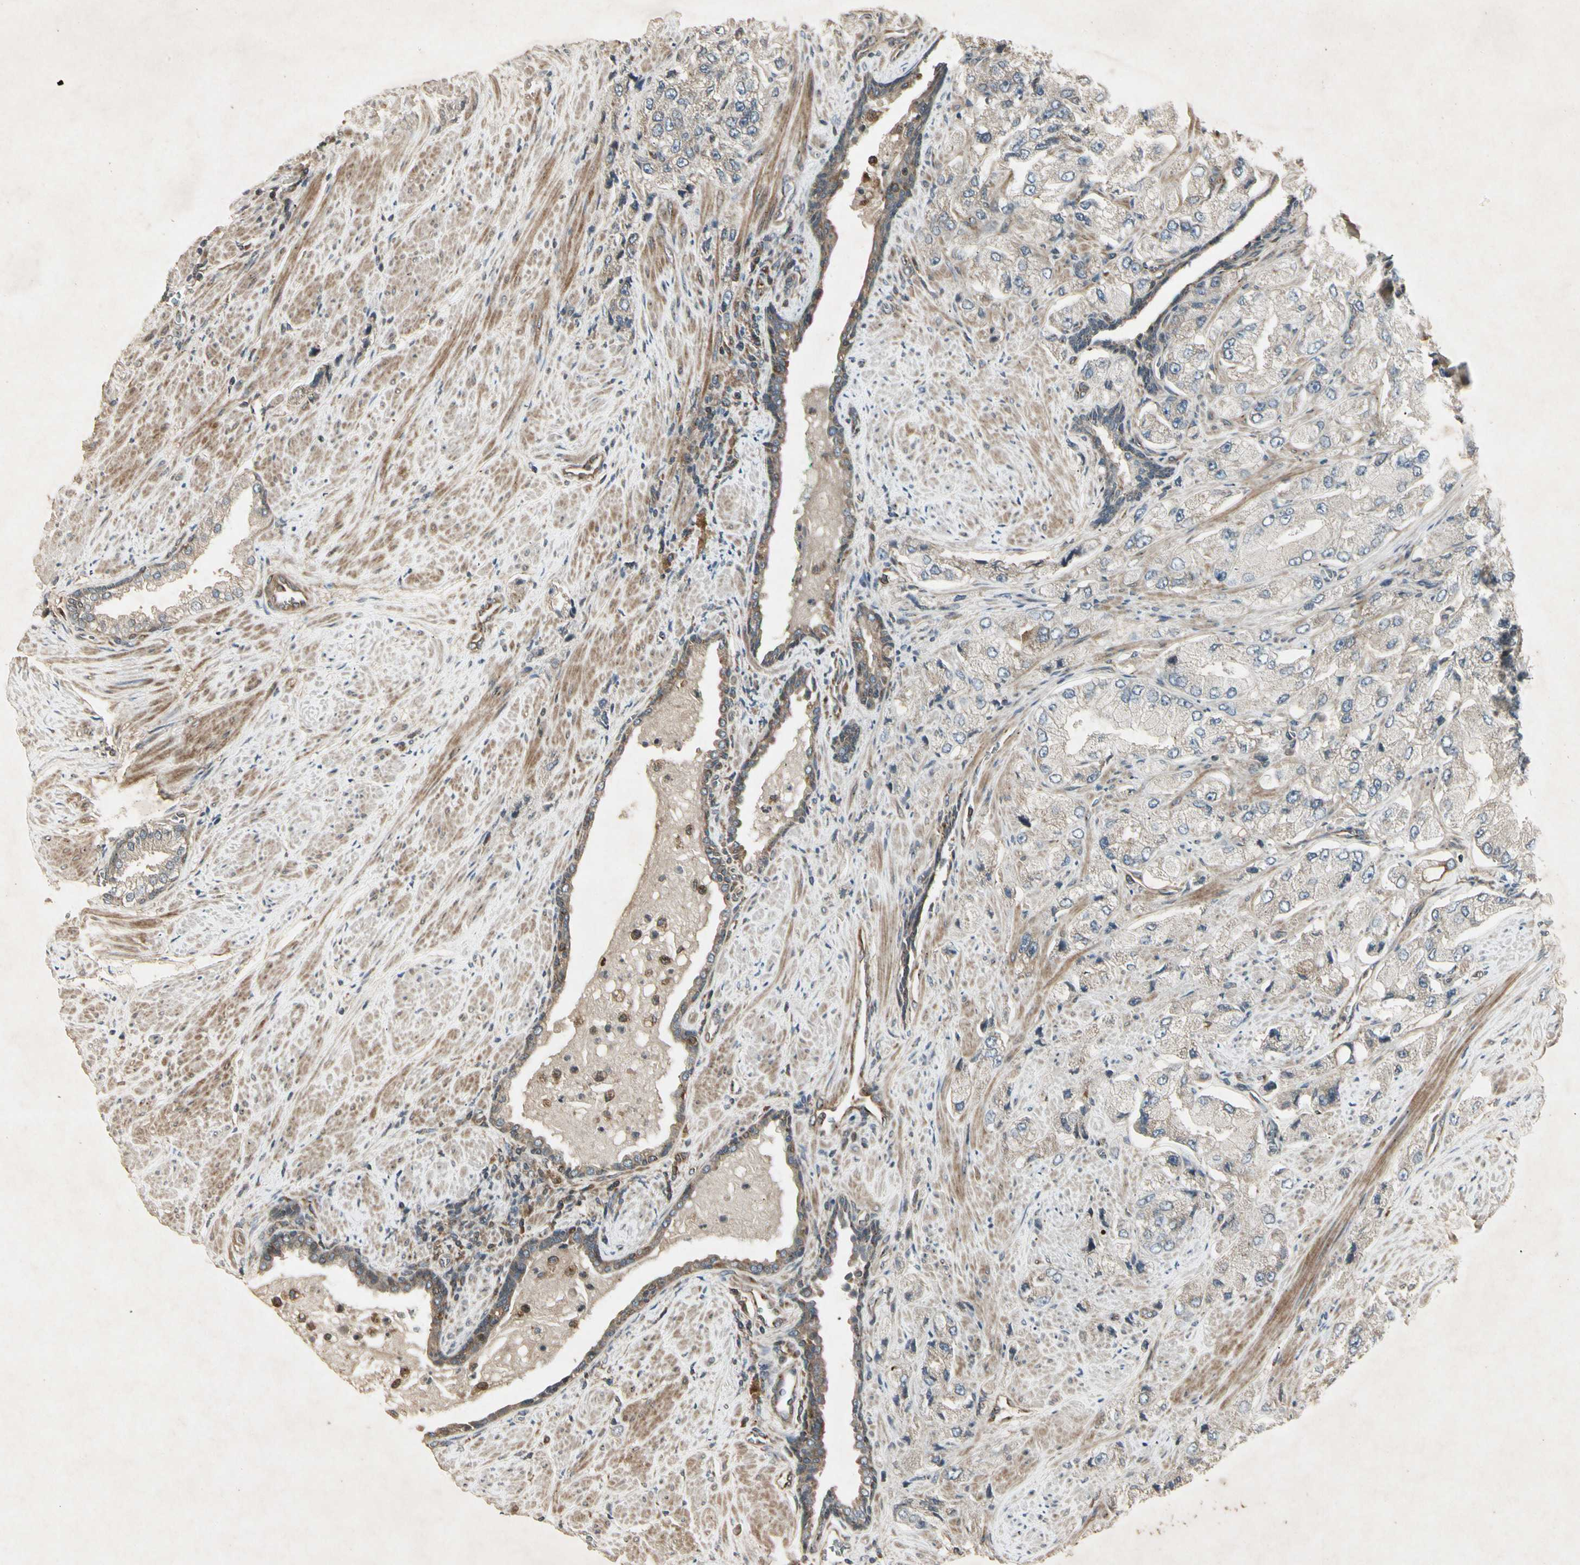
{"staining": {"intensity": "weak", "quantity": "<25%", "location": "cytoplasmic/membranous"}, "tissue": "prostate cancer", "cell_type": "Tumor cells", "image_type": "cancer", "snomed": [{"axis": "morphology", "description": "Adenocarcinoma, High grade"}, {"axis": "topography", "description": "Prostate"}], "caption": "Prostate adenocarcinoma (high-grade) was stained to show a protein in brown. There is no significant positivity in tumor cells.", "gene": "TEK", "patient": {"sex": "male", "age": 58}}